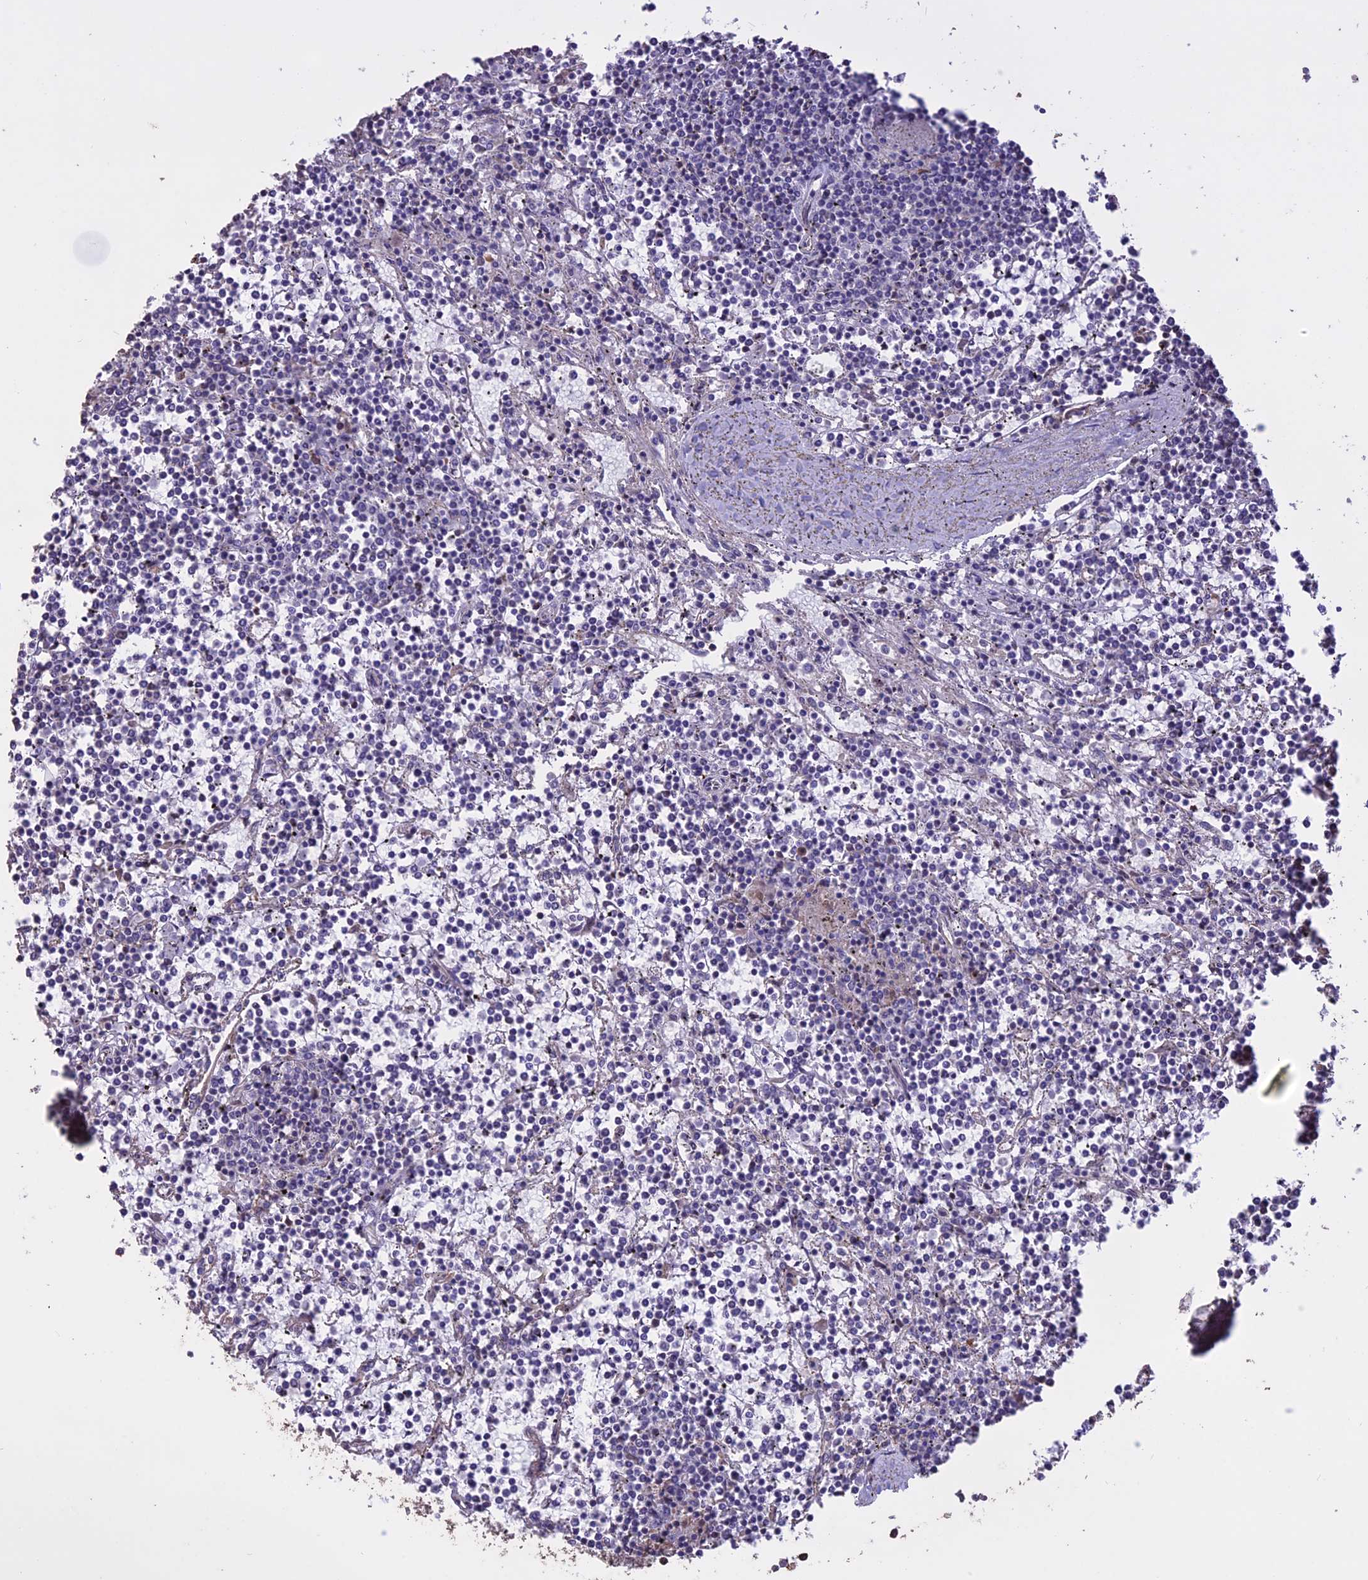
{"staining": {"intensity": "negative", "quantity": "none", "location": "none"}, "tissue": "lymphoma", "cell_type": "Tumor cells", "image_type": "cancer", "snomed": [{"axis": "morphology", "description": "Malignant lymphoma, non-Hodgkin's type, Low grade"}, {"axis": "topography", "description": "Spleen"}], "caption": "Tumor cells are negative for brown protein staining in malignant lymphoma, non-Hodgkin's type (low-grade).", "gene": "CCDC148", "patient": {"sex": "female", "age": 19}}